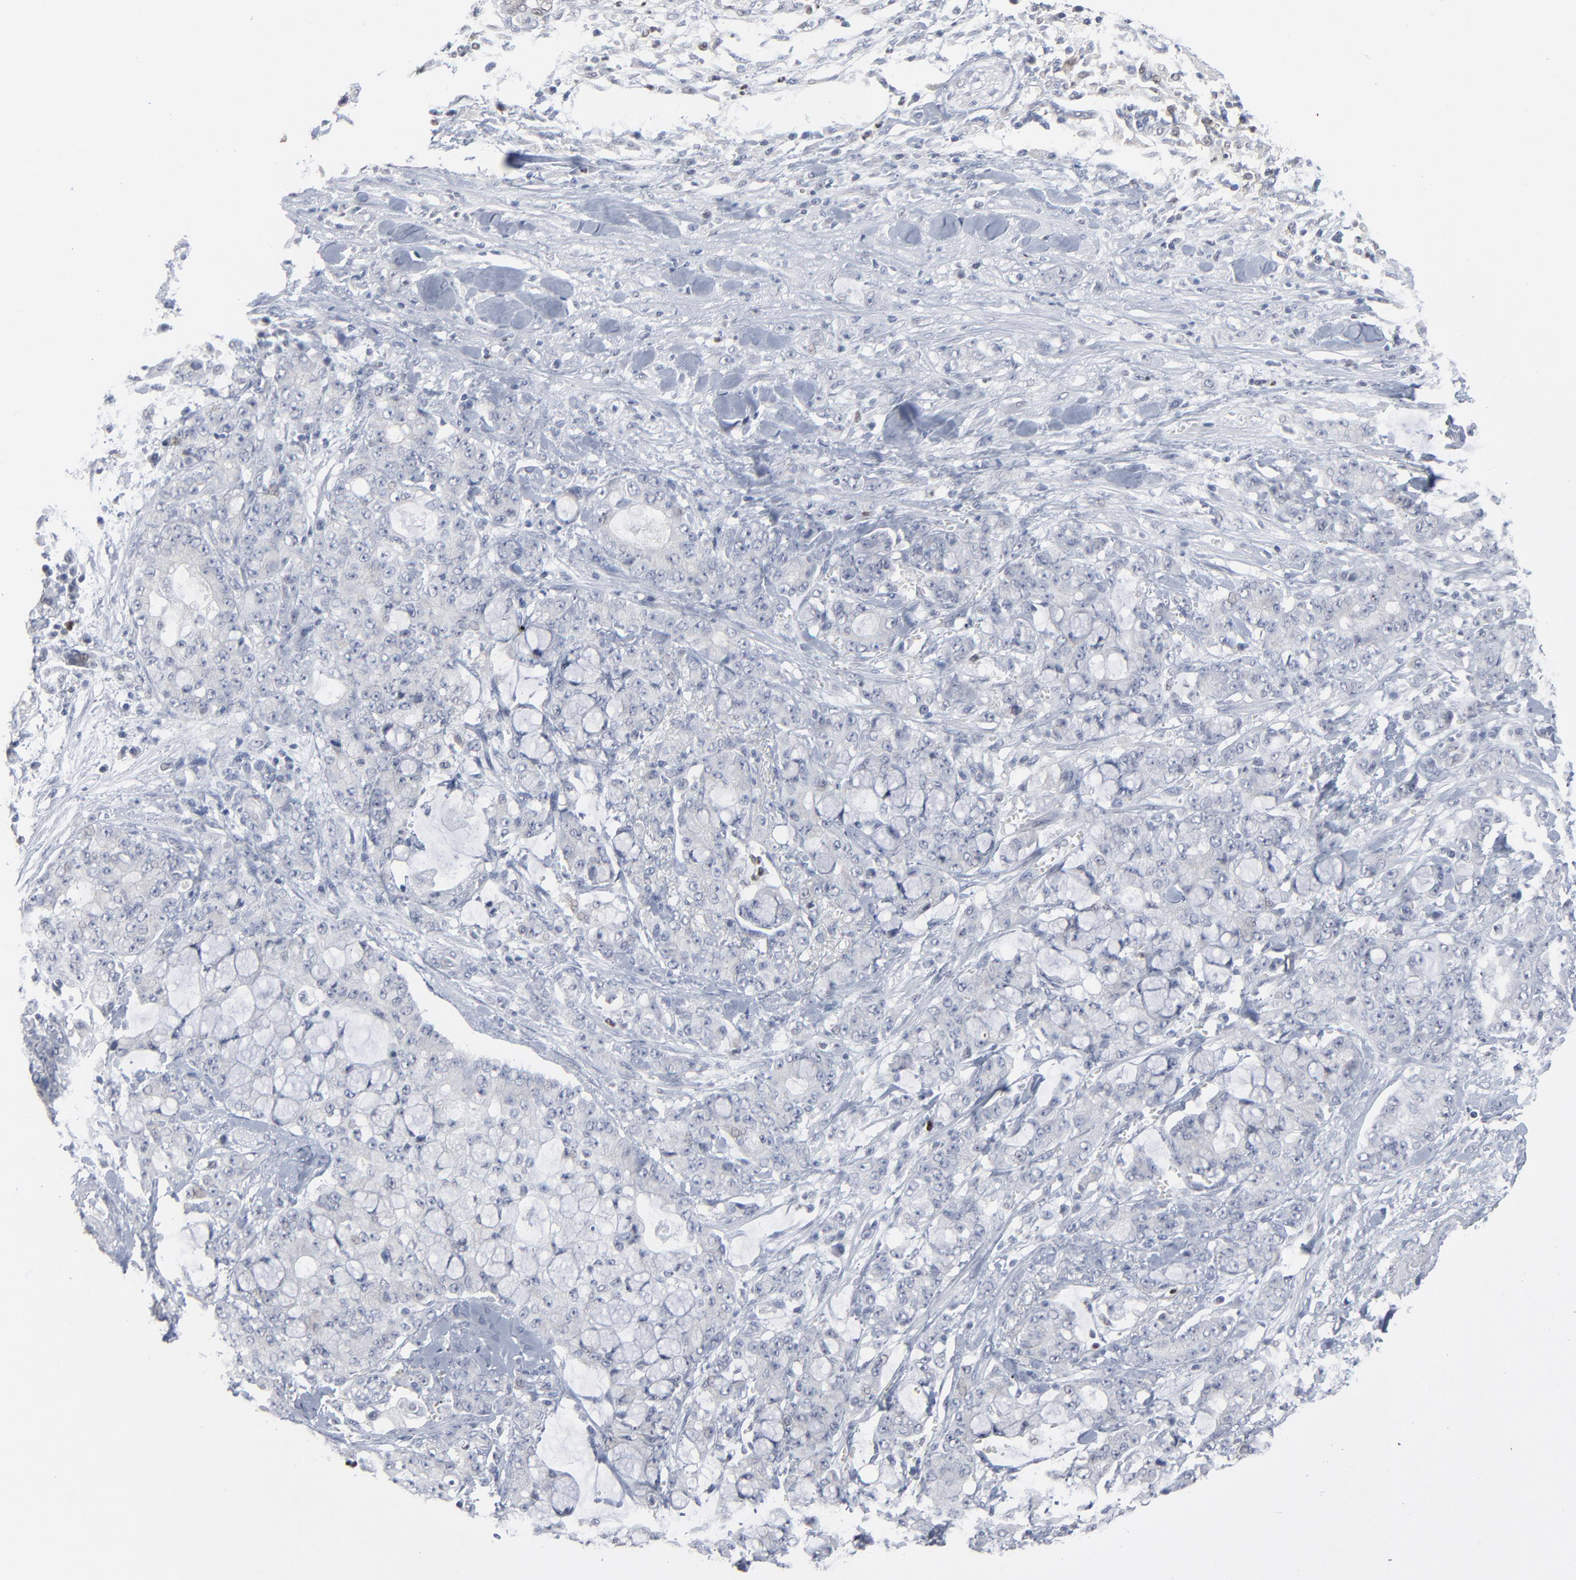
{"staining": {"intensity": "negative", "quantity": "none", "location": "none"}, "tissue": "pancreatic cancer", "cell_type": "Tumor cells", "image_type": "cancer", "snomed": [{"axis": "morphology", "description": "Adenocarcinoma, NOS"}, {"axis": "topography", "description": "Pancreas"}], "caption": "DAB immunohistochemical staining of human pancreatic adenocarcinoma reveals no significant staining in tumor cells.", "gene": "FOXN2", "patient": {"sex": "female", "age": 73}}